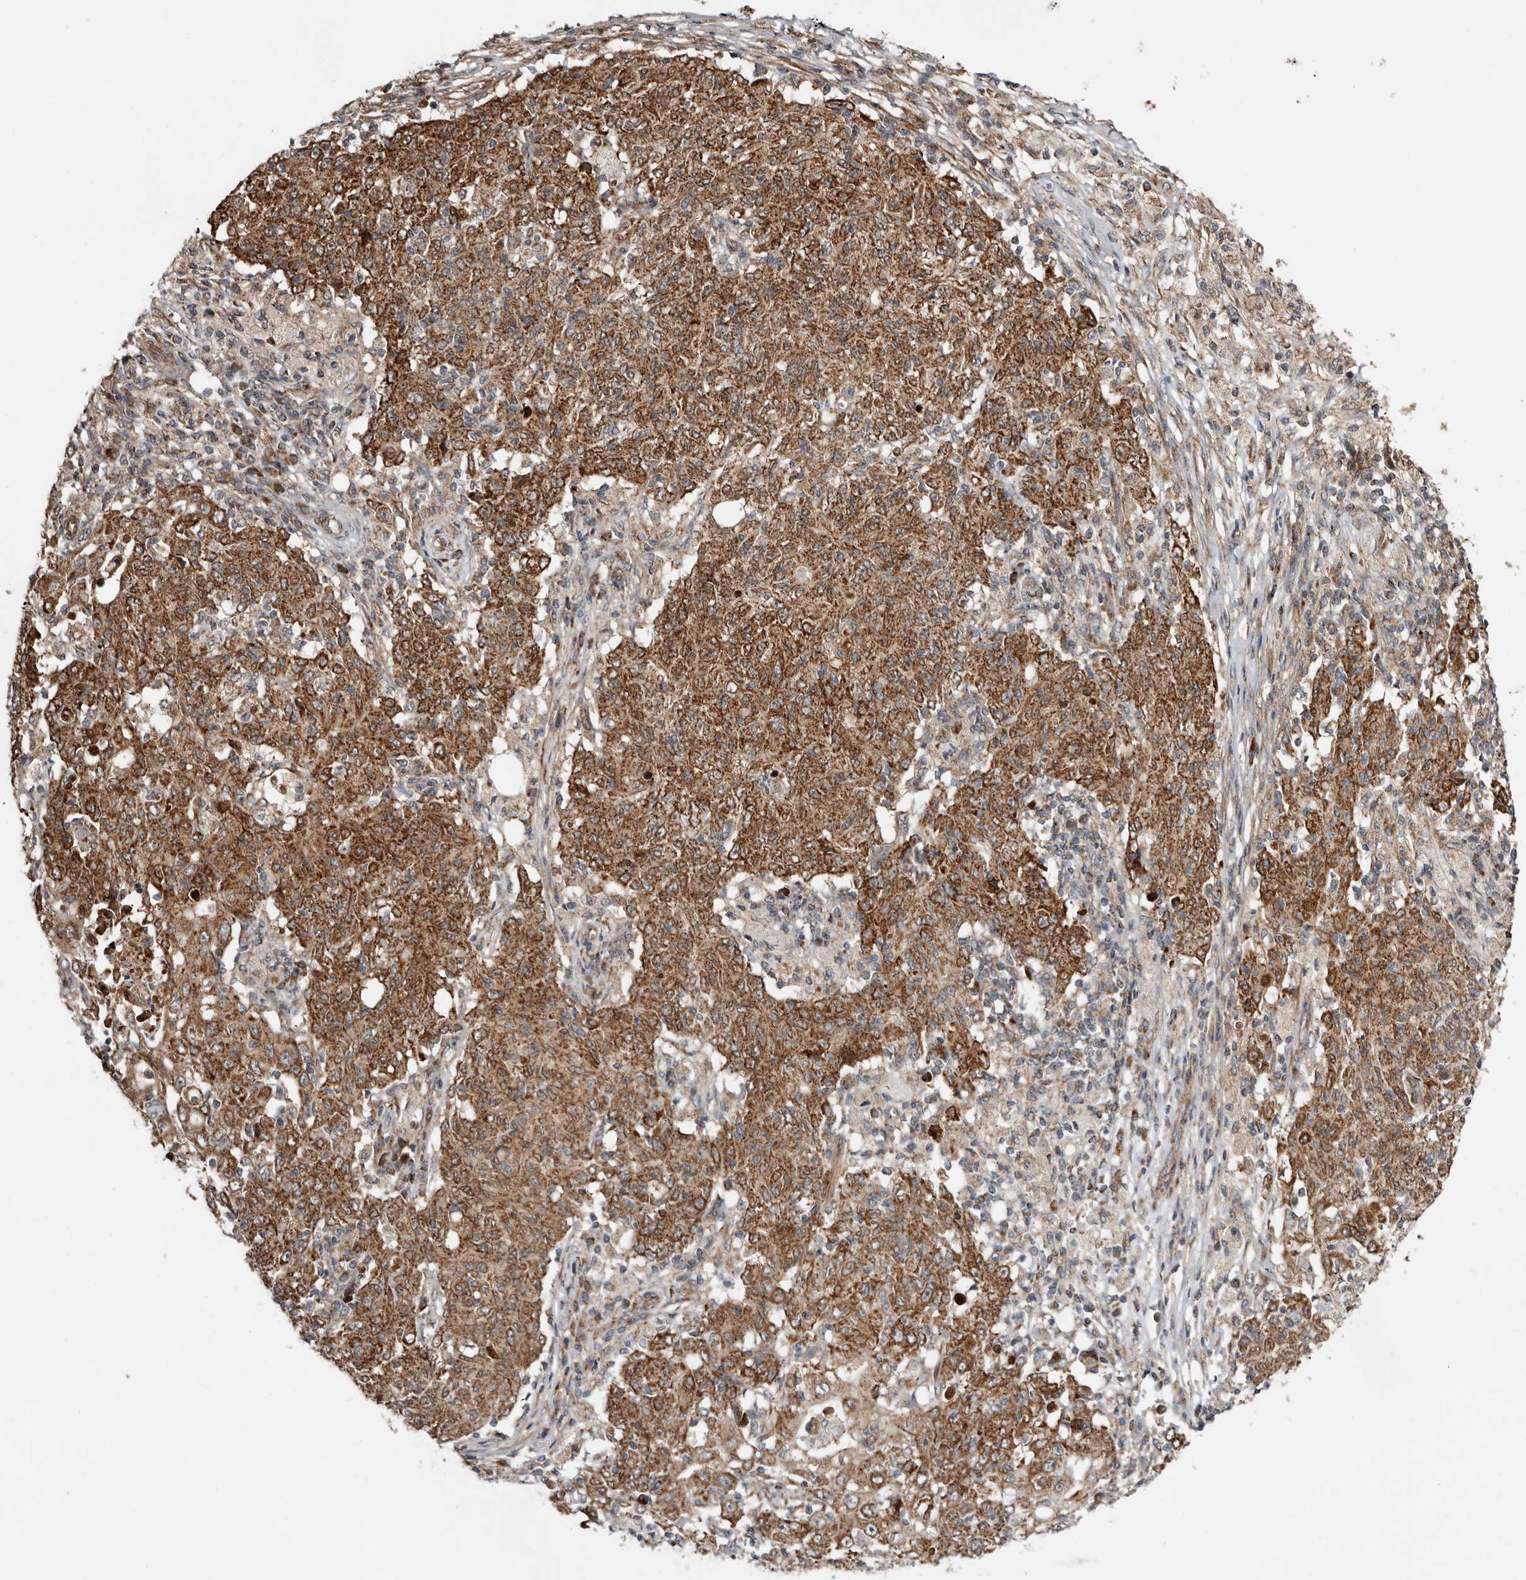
{"staining": {"intensity": "strong", "quantity": ">75%", "location": "cytoplasmic/membranous"}, "tissue": "ovarian cancer", "cell_type": "Tumor cells", "image_type": "cancer", "snomed": [{"axis": "morphology", "description": "Carcinoma, endometroid"}, {"axis": "topography", "description": "Ovary"}], "caption": "Immunohistochemistry (IHC) photomicrograph of neoplastic tissue: human ovarian cancer (endometroid carcinoma) stained using immunohistochemistry reveals high levels of strong protein expression localized specifically in the cytoplasmic/membranous of tumor cells, appearing as a cytoplasmic/membranous brown color.", "gene": "PROKR1", "patient": {"sex": "female", "age": 42}}